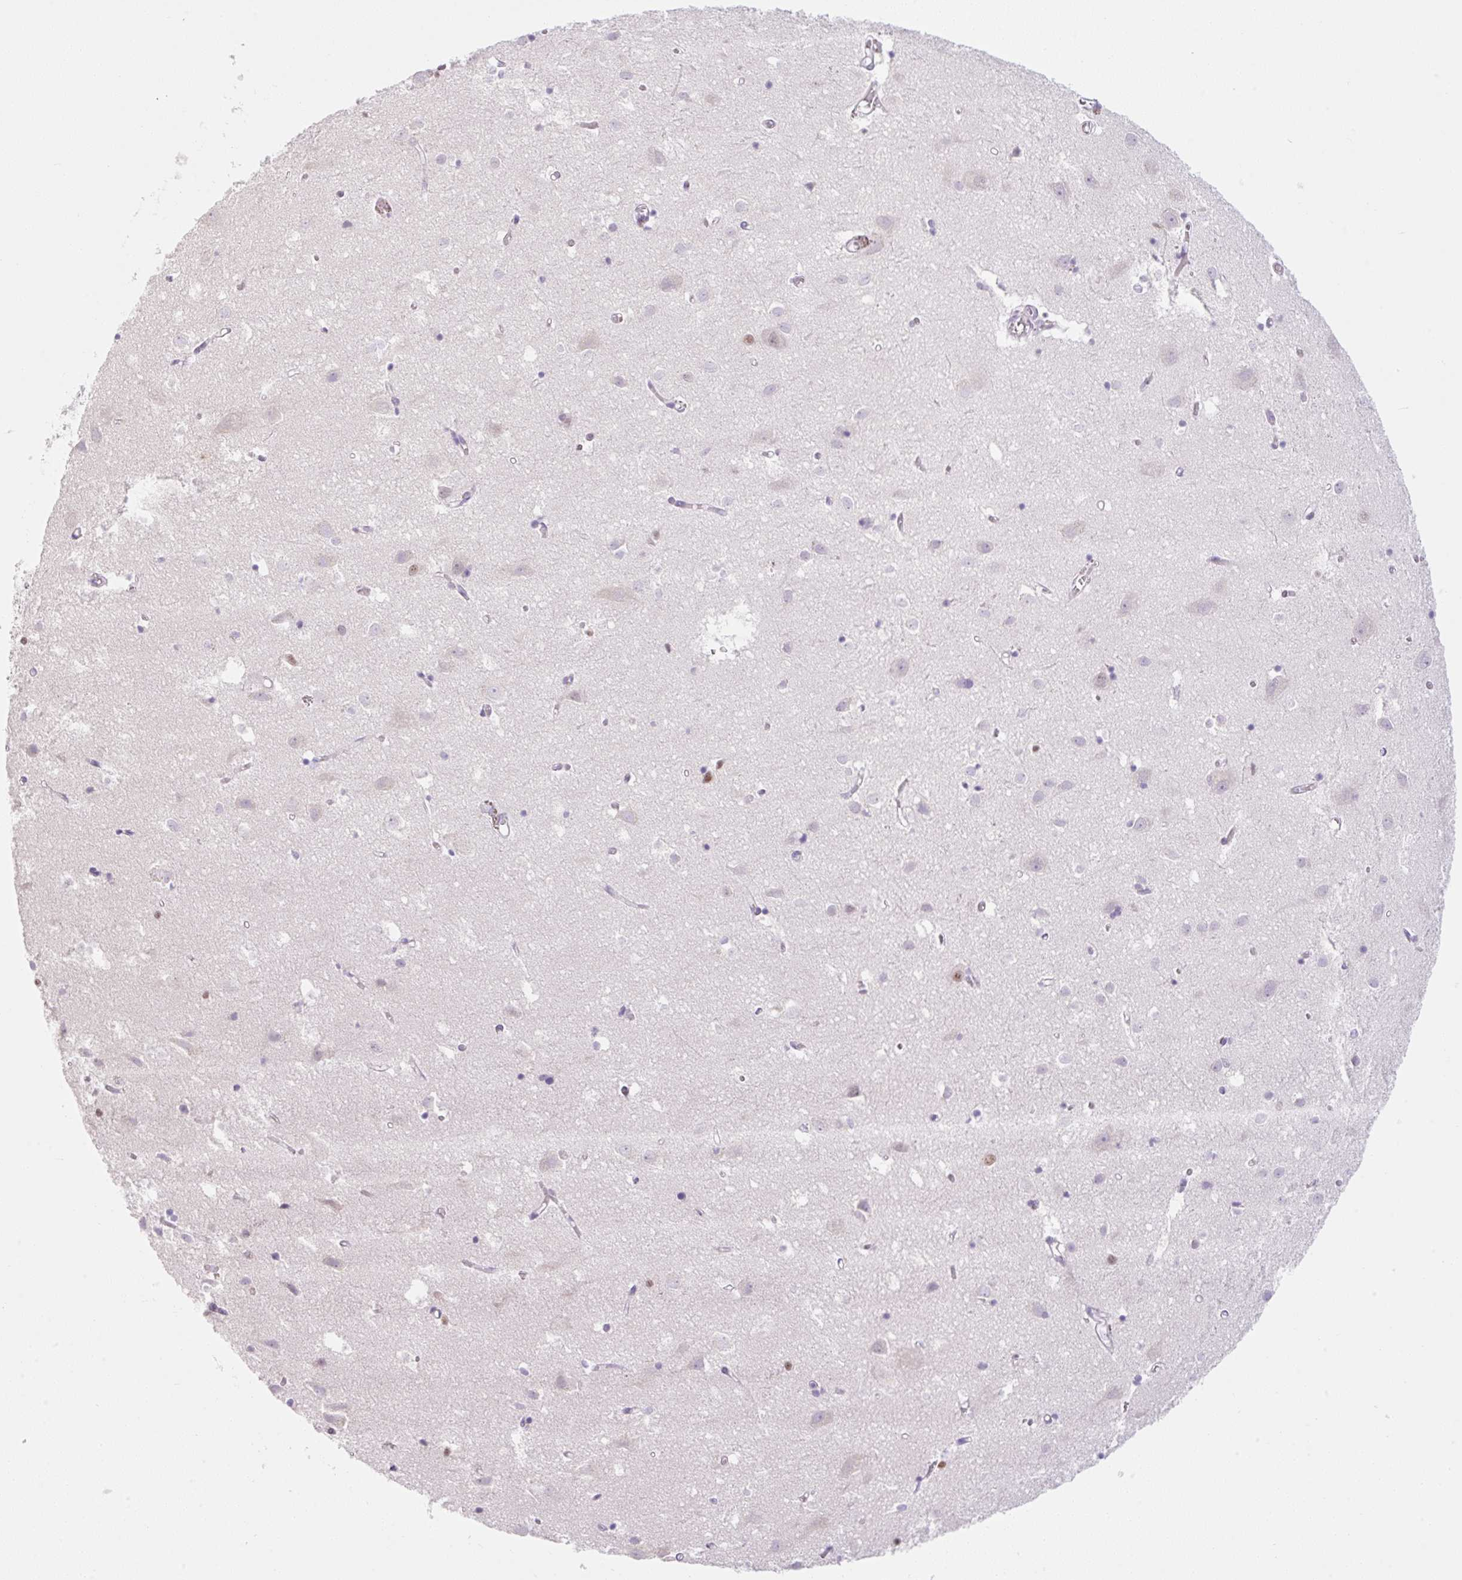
{"staining": {"intensity": "negative", "quantity": "none", "location": "none"}, "tissue": "cerebral cortex", "cell_type": "Endothelial cells", "image_type": "normal", "snomed": [{"axis": "morphology", "description": "Normal tissue, NOS"}, {"axis": "topography", "description": "Cerebral cortex"}], "caption": "The image reveals no significant positivity in endothelial cells of cerebral cortex.", "gene": "TLE3", "patient": {"sex": "male", "age": 70}}